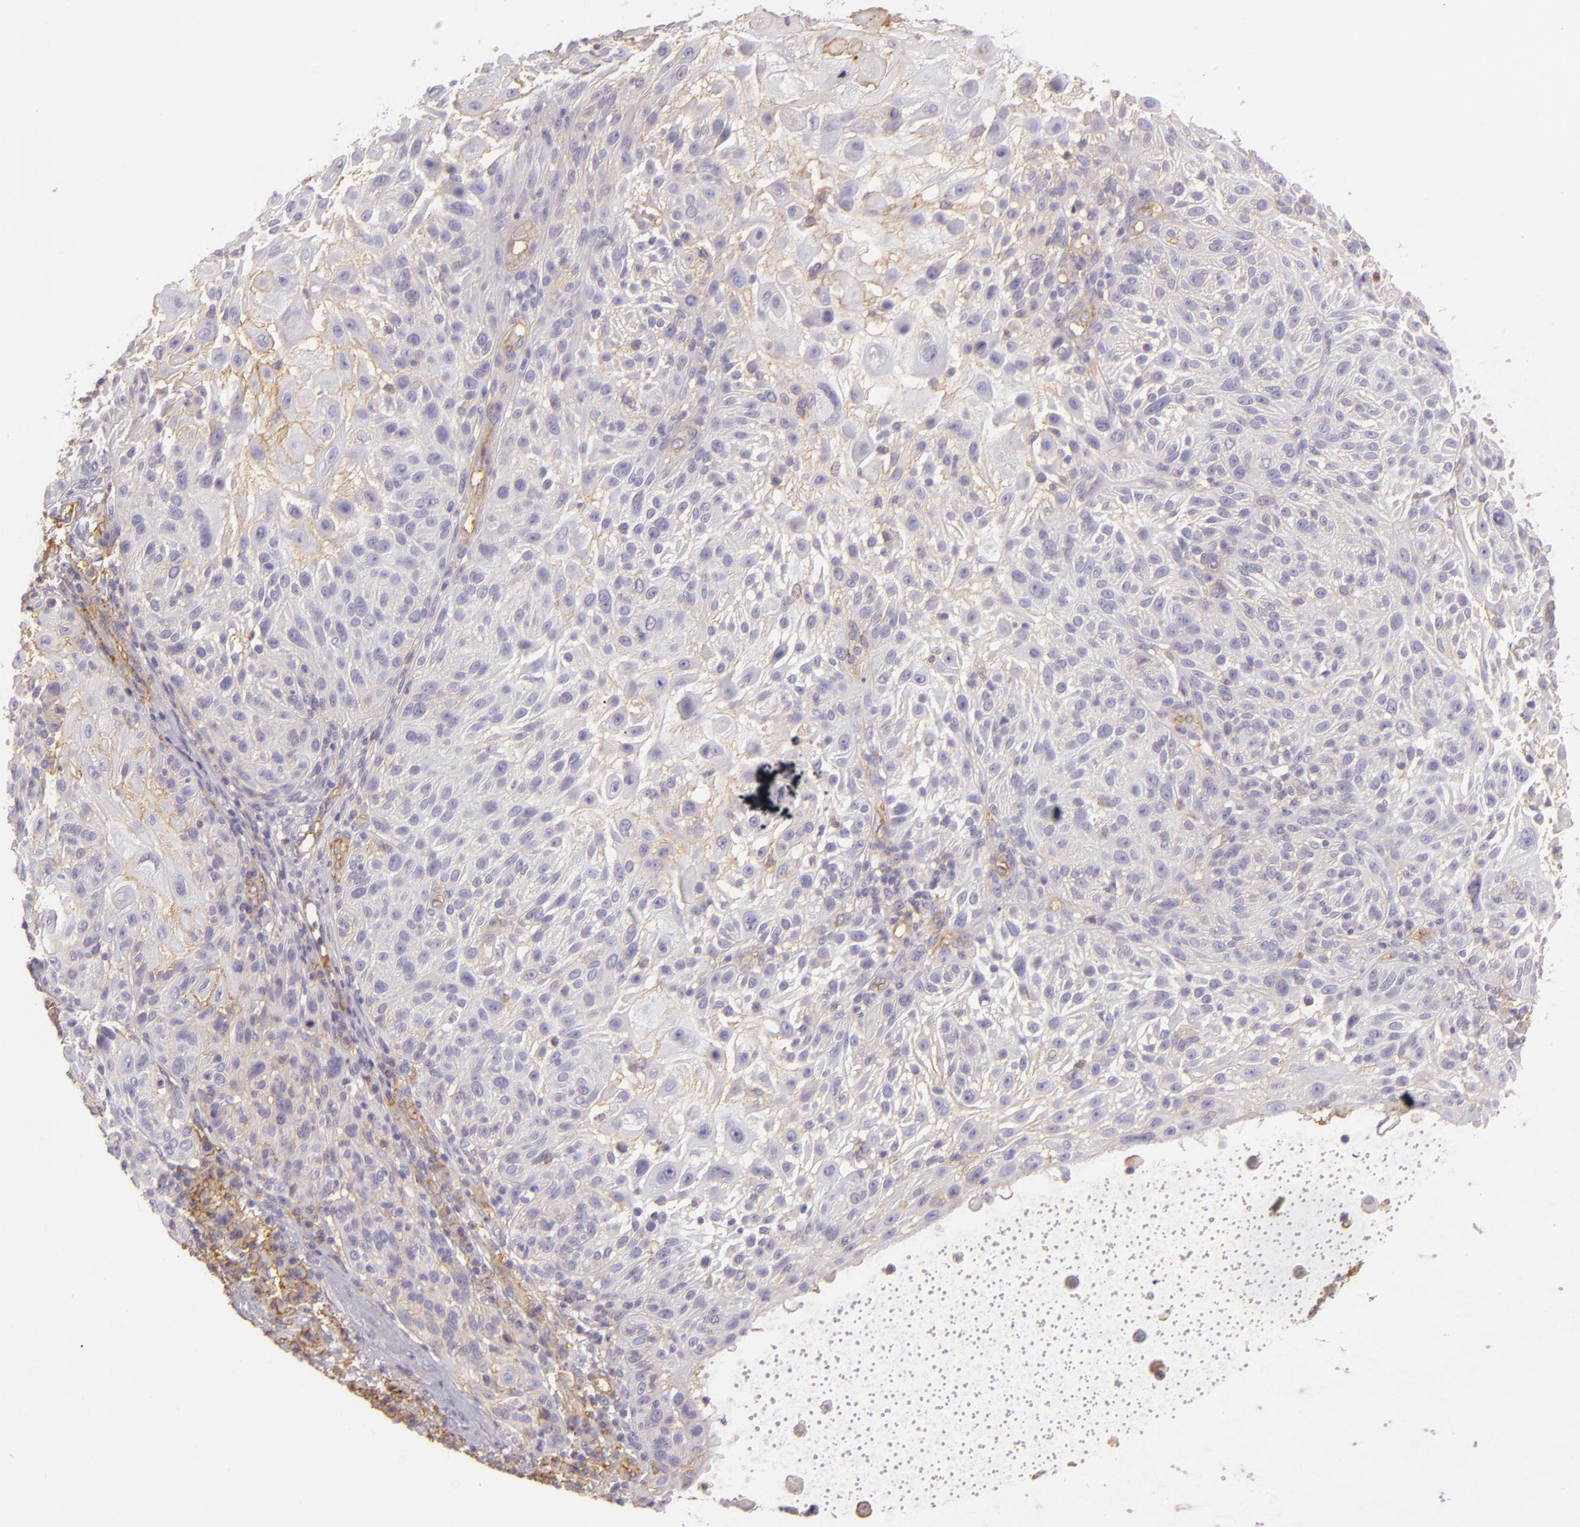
{"staining": {"intensity": "negative", "quantity": "none", "location": "none"}, "tissue": "skin cancer", "cell_type": "Tumor cells", "image_type": "cancer", "snomed": [{"axis": "morphology", "description": "Squamous cell carcinoma, NOS"}, {"axis": "topography", "description": "Skin"}], "caption": "Protein analysis of skin squamous cell carcinoma reveals no significant staining in tumor cells.", "gene": "CD59", "patient": {"sex": "female", "age": 89}}